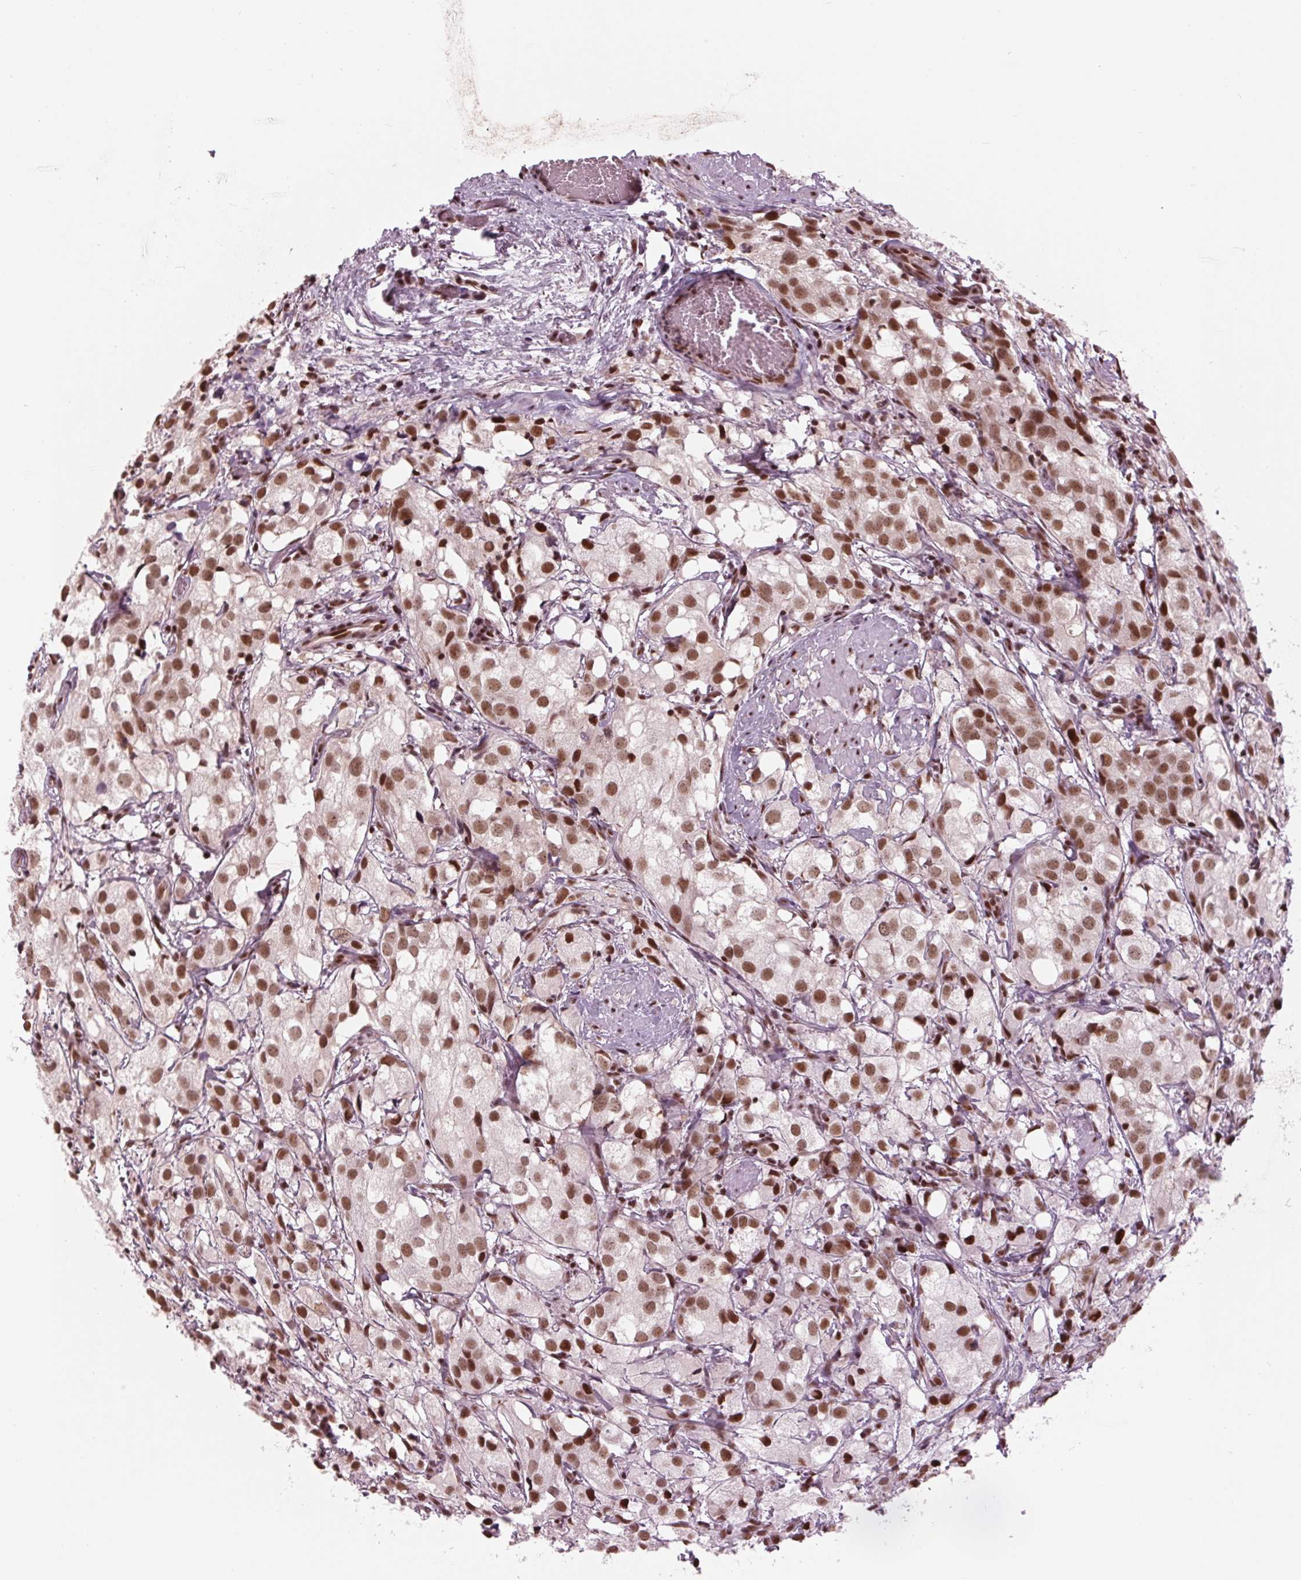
{"staining": {"intensity": "moderate", "quantity": ">75%", "location": "nuclear"}, "tissue": "prostate cancer", "cell_type": "Tumor cells", "image_type": "cancer", "snomed": [{"axis": "morphology", "description": "Adenocarcinoma, High grade"}, {"axis": "topography", "description": "Prostate"}], "caption": "Tumor cells show medium levels of moderate nuclear positivity in about >75% of cells in adenocarcinoma (high-grade) (prostate).", "gene": "LSM2", "patient": {"sex": "male", "age": 86}}